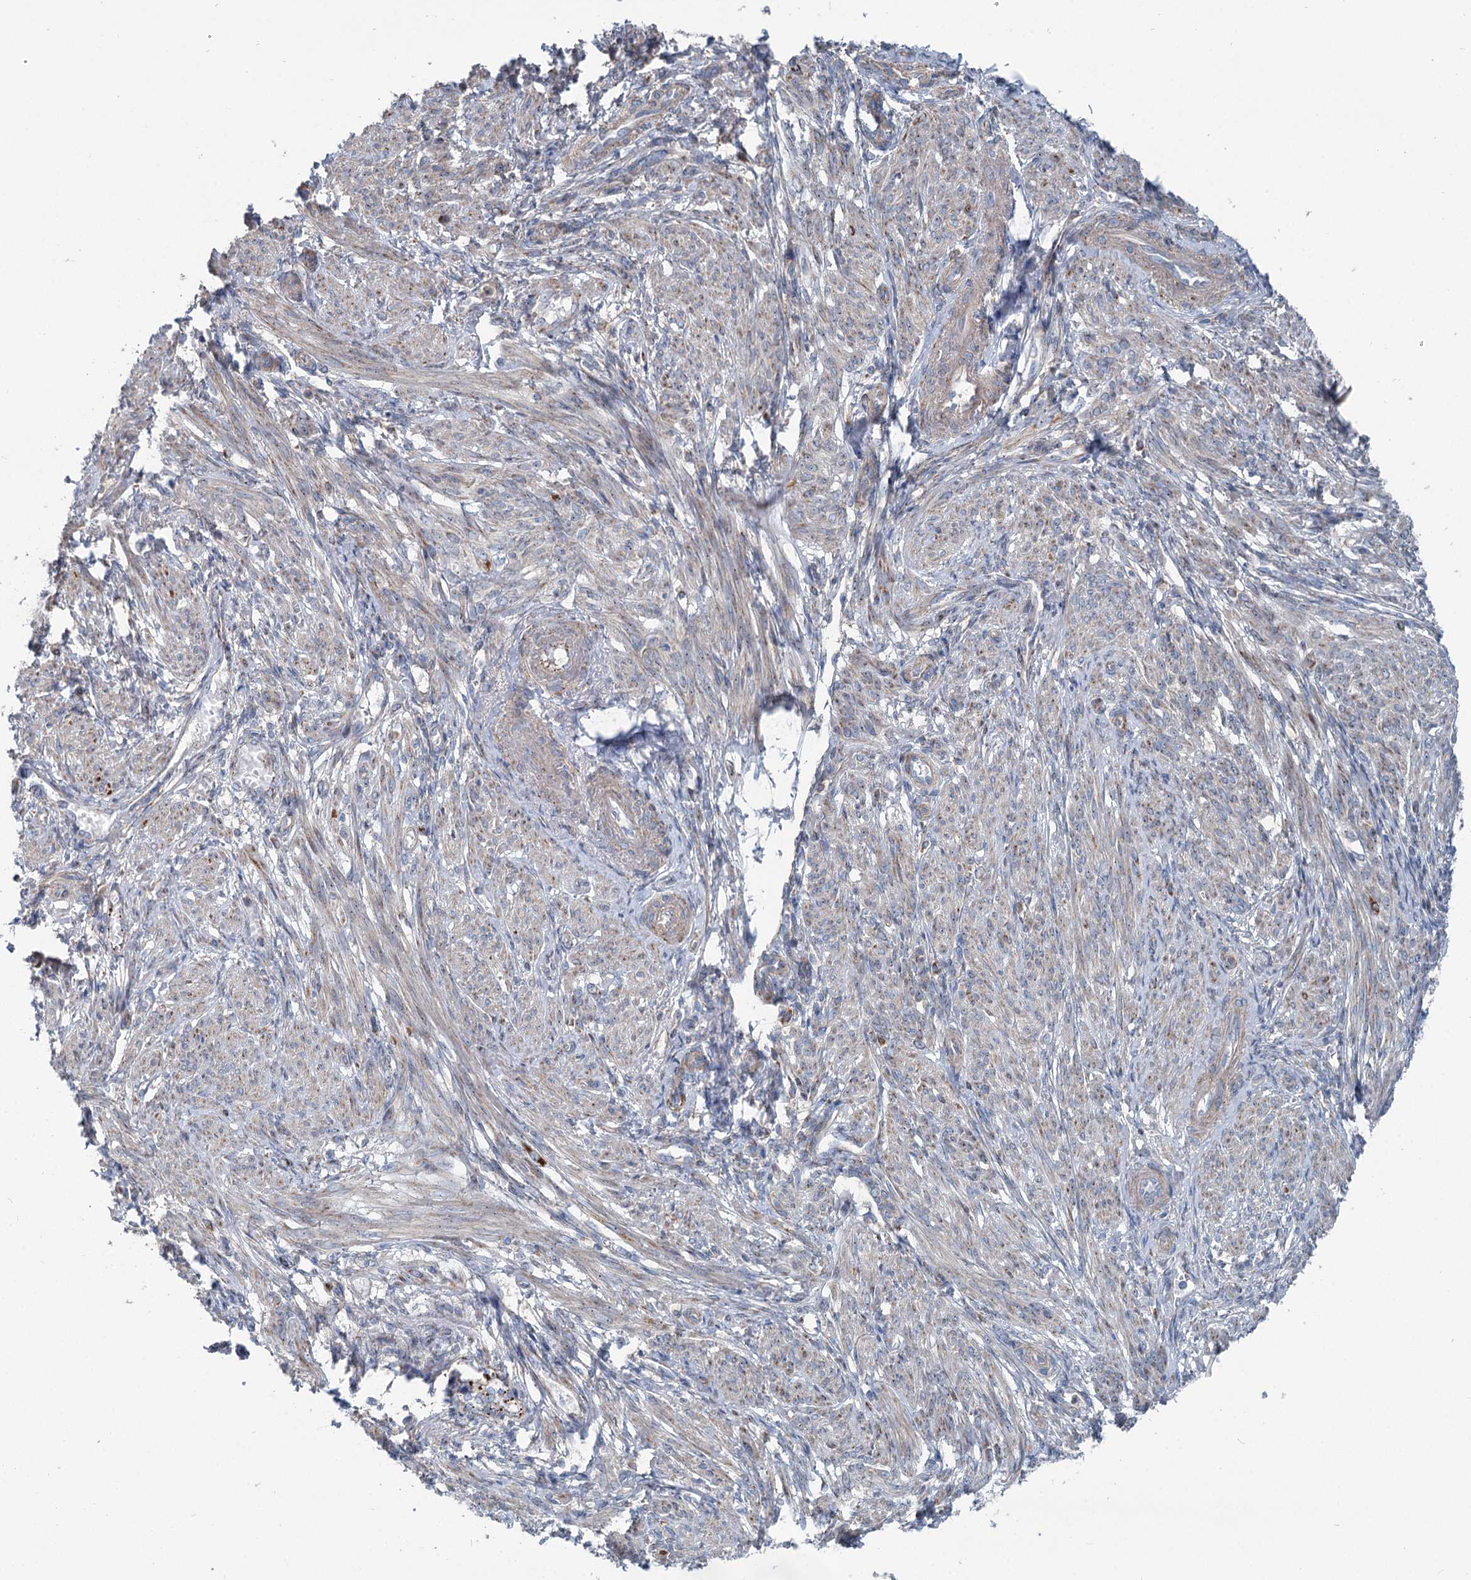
{"staining": {"intensity": "negative", "quantity": "none", "location": "none"}, "tissue": "smooth muscle", "cell_type": "Smooth muscle cells", "image_type": "normal", "snomed": [{"axis": "morphology", "description": "Normal tissue, NOS"}, {"axis": "topography", "description": "Smooth muscle"}], "caption": "Protein analysis of normal smooth muscle shows no significant staining in smooth muscle cells.", "gene": "MARK2", "patient": {"sex": "female", "age": 39}}